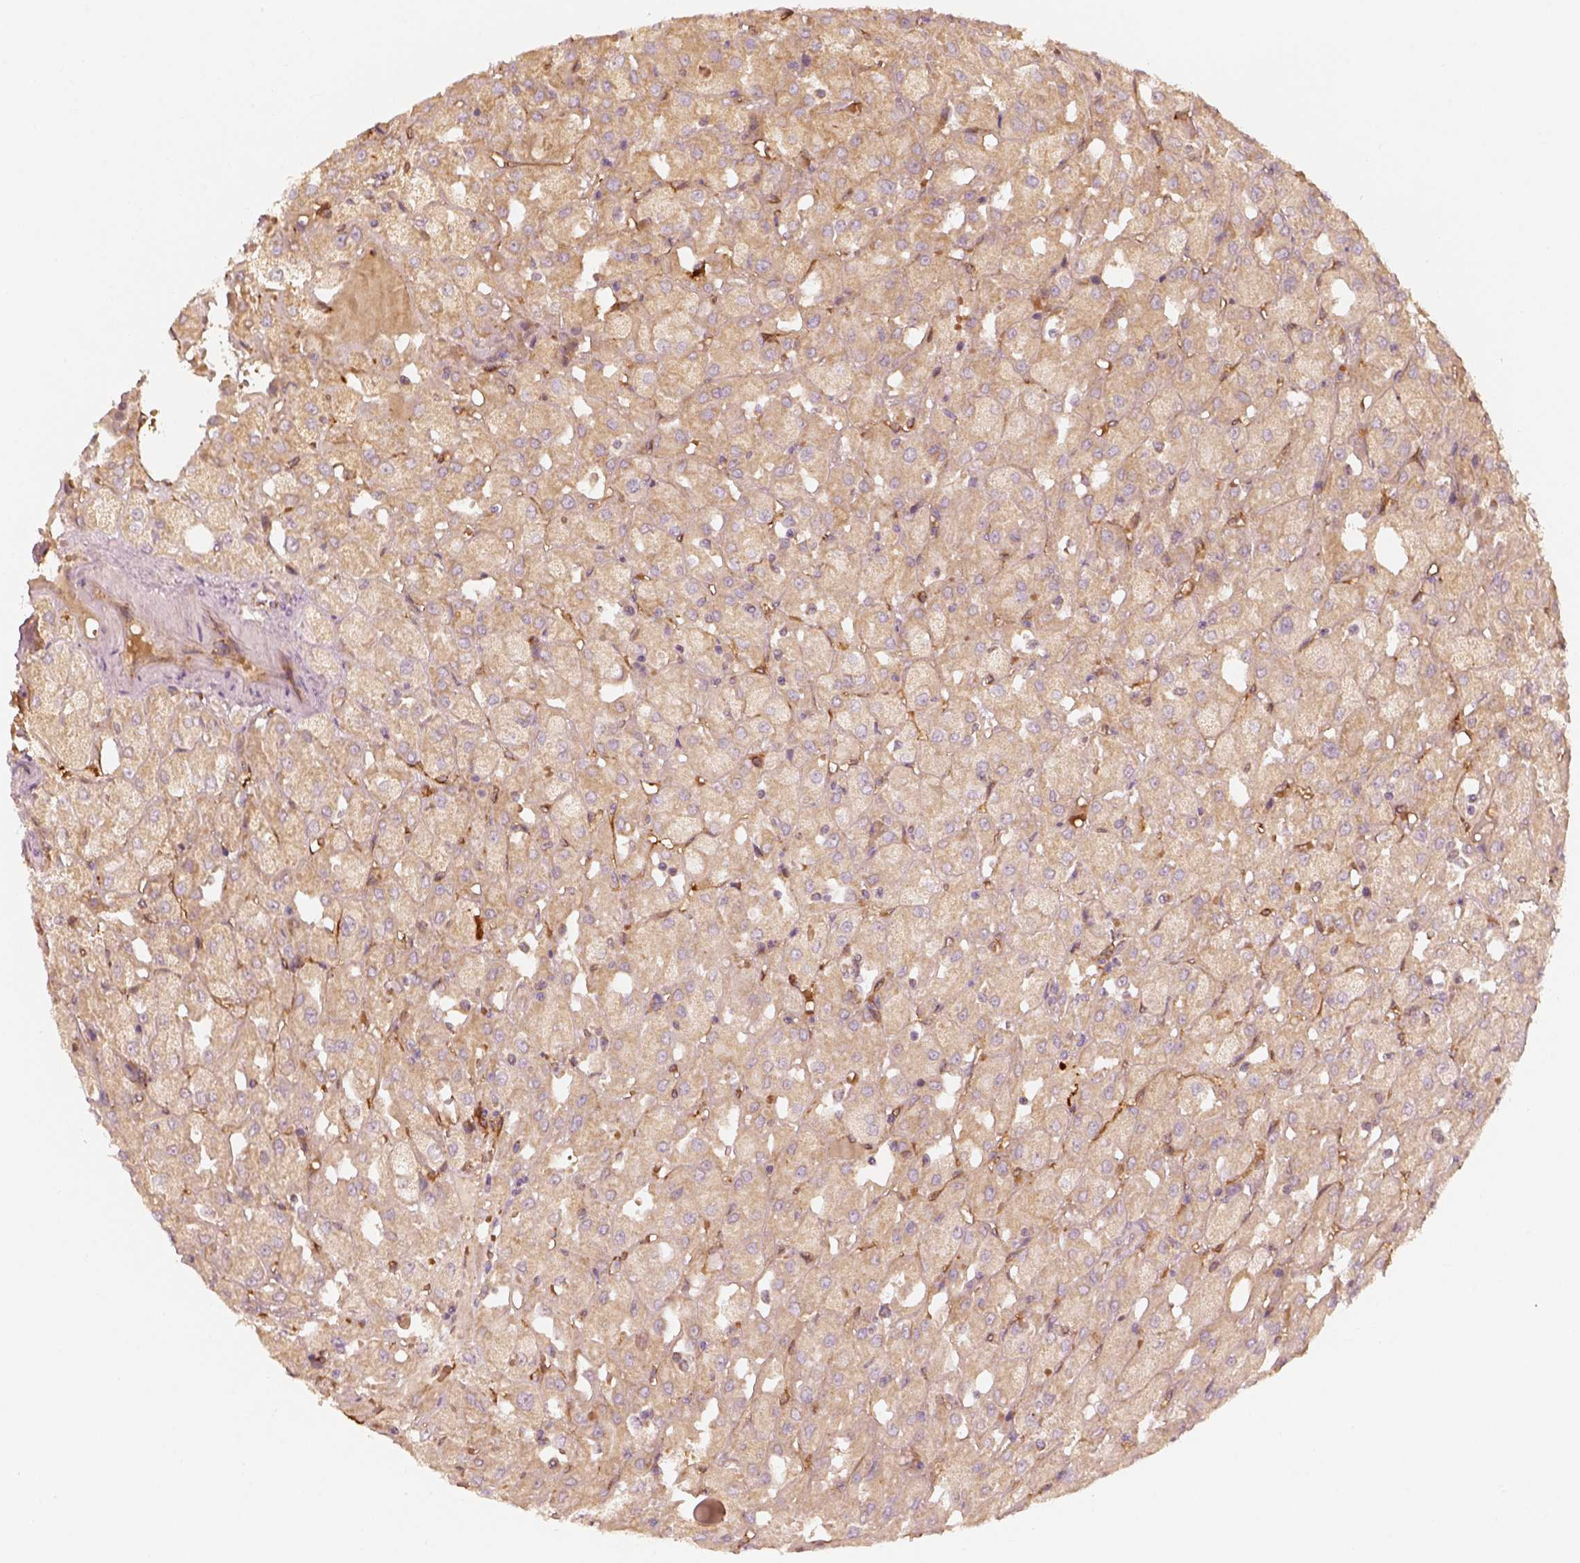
{"staining": {"intensity": "weak", "quantity": ">75%", "location": "cytoplasmic/membranous"}, "tissue": "renal cancer", "cell_type": "Tumor cells", "image_type": "cancer", "snomed": [{"axis": "morphology", "description": "Adenocarcinoma, NOS"}, {"axis": "topography", "description": "Kidney"}], "caption": "A brown stain labels weak cytoplasmic/membranous positivity of a protein in renal adenocarcinoma tumor cells.", "gene": "FSCN1", "patient": {"sex": "male", "age": 72}}